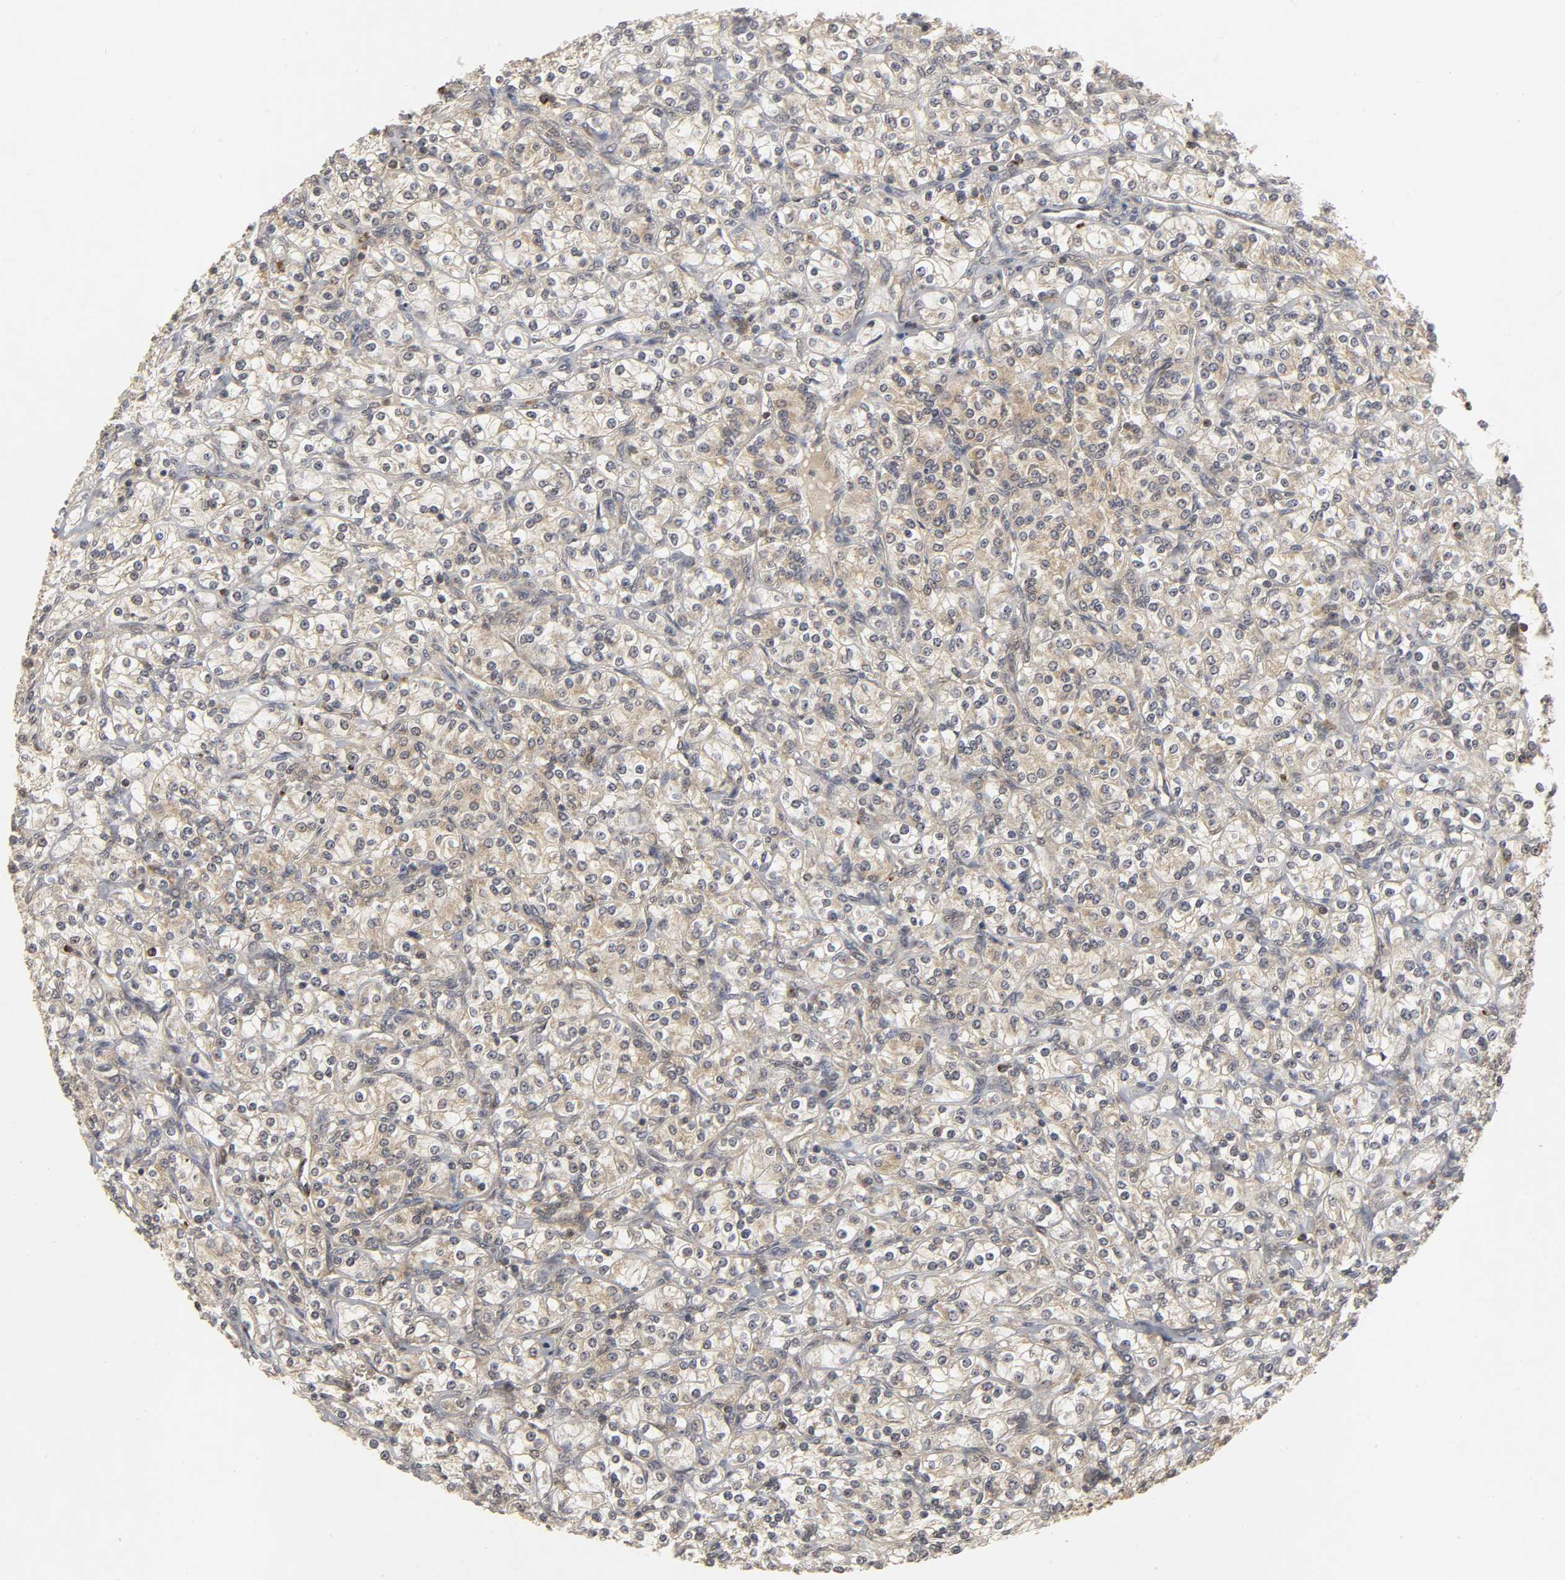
{"staining": {"intensity": "weak", "quantity": "25%-75%", "location": "cytoplasmic/membranous"}, "tissue": "renal cancer", "cell_type": "Tumor cells", "image_type": "cancer", "snomed": [{"axis": "morphology", "description": "Adenocarcinoma, NOS"}, {"axis": "topography", "description": "Kidney"}], "caption": "A micrograph of renal adenocarcinoma stained for a protein reveals weak cytoplasmic/membranous brown staining in tumor cells. (Brightfield microscopy of DAB IHC at high magnification).", "gene": "TRAF6", "patient": {"sex": "male", "age": 77}}